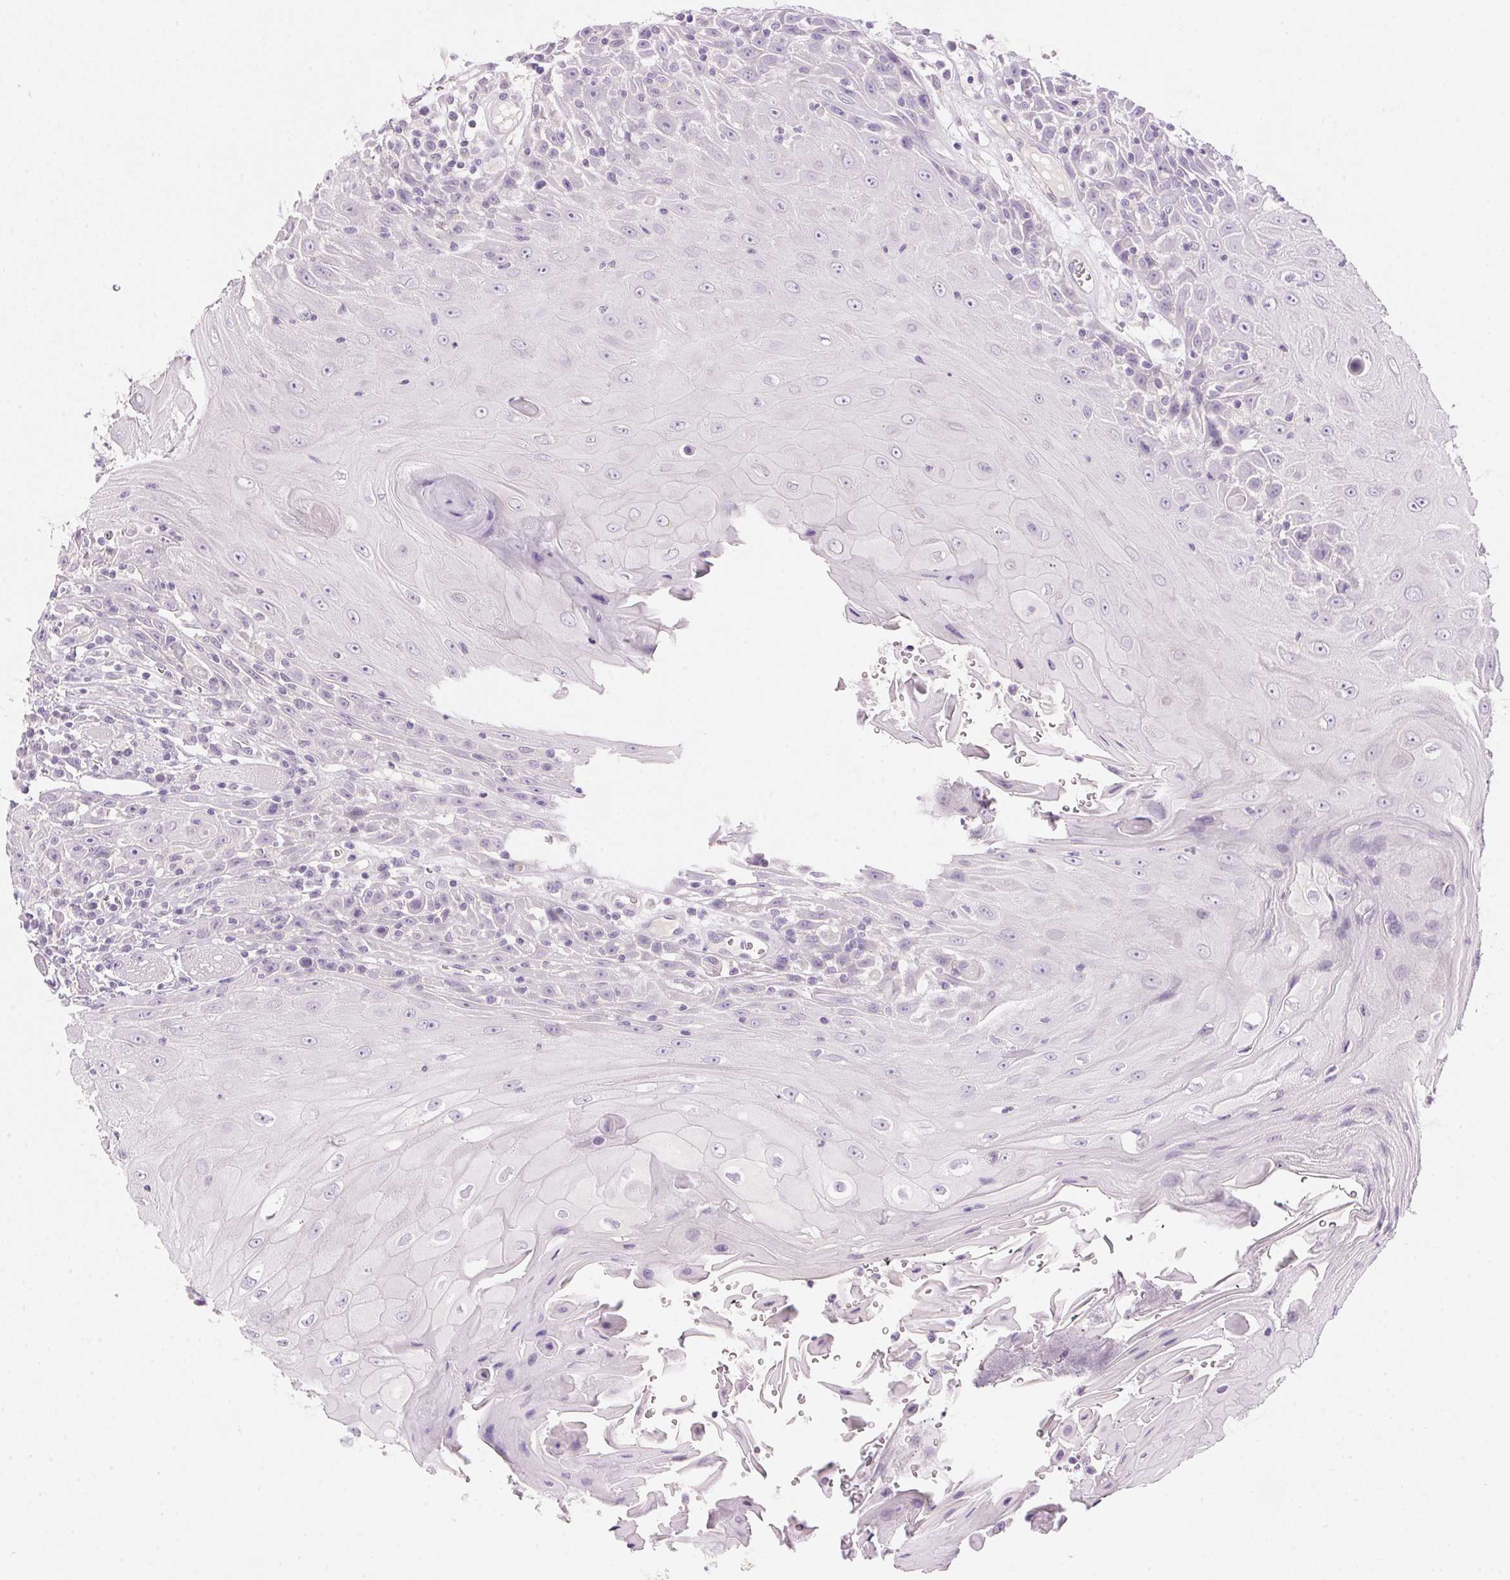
{"staining": {"intensity": "negative", "quantity": "none", "location": "none"}, "tissue": "head and neck cancer", "cell_type": "Tumor cells", "image_type": "cancer", "snomed": [{"axis": "morphology", "description": "Normal tissue, NOS"}, {"axis": "morphology", "description": "Squamous cell carcinoma, NOS"}, {"axis": "topography", "description": "Oral tissue"}, {"axis": "topography", "description": "Head-Neck"}], "caption": "This histopathology image is of head and neck squamous cell carcinoma stained with immunohistochemistry to label a protein in brown with the nuclei are counter-stained blue. There is no expression in tumor cells. (DAB (3,3'-diaminobenzidine) immunohistochemistry with hematoxylin counter stain).", "gene": "HSD17B2", "patient": {"sex": "male", "age": 52}}